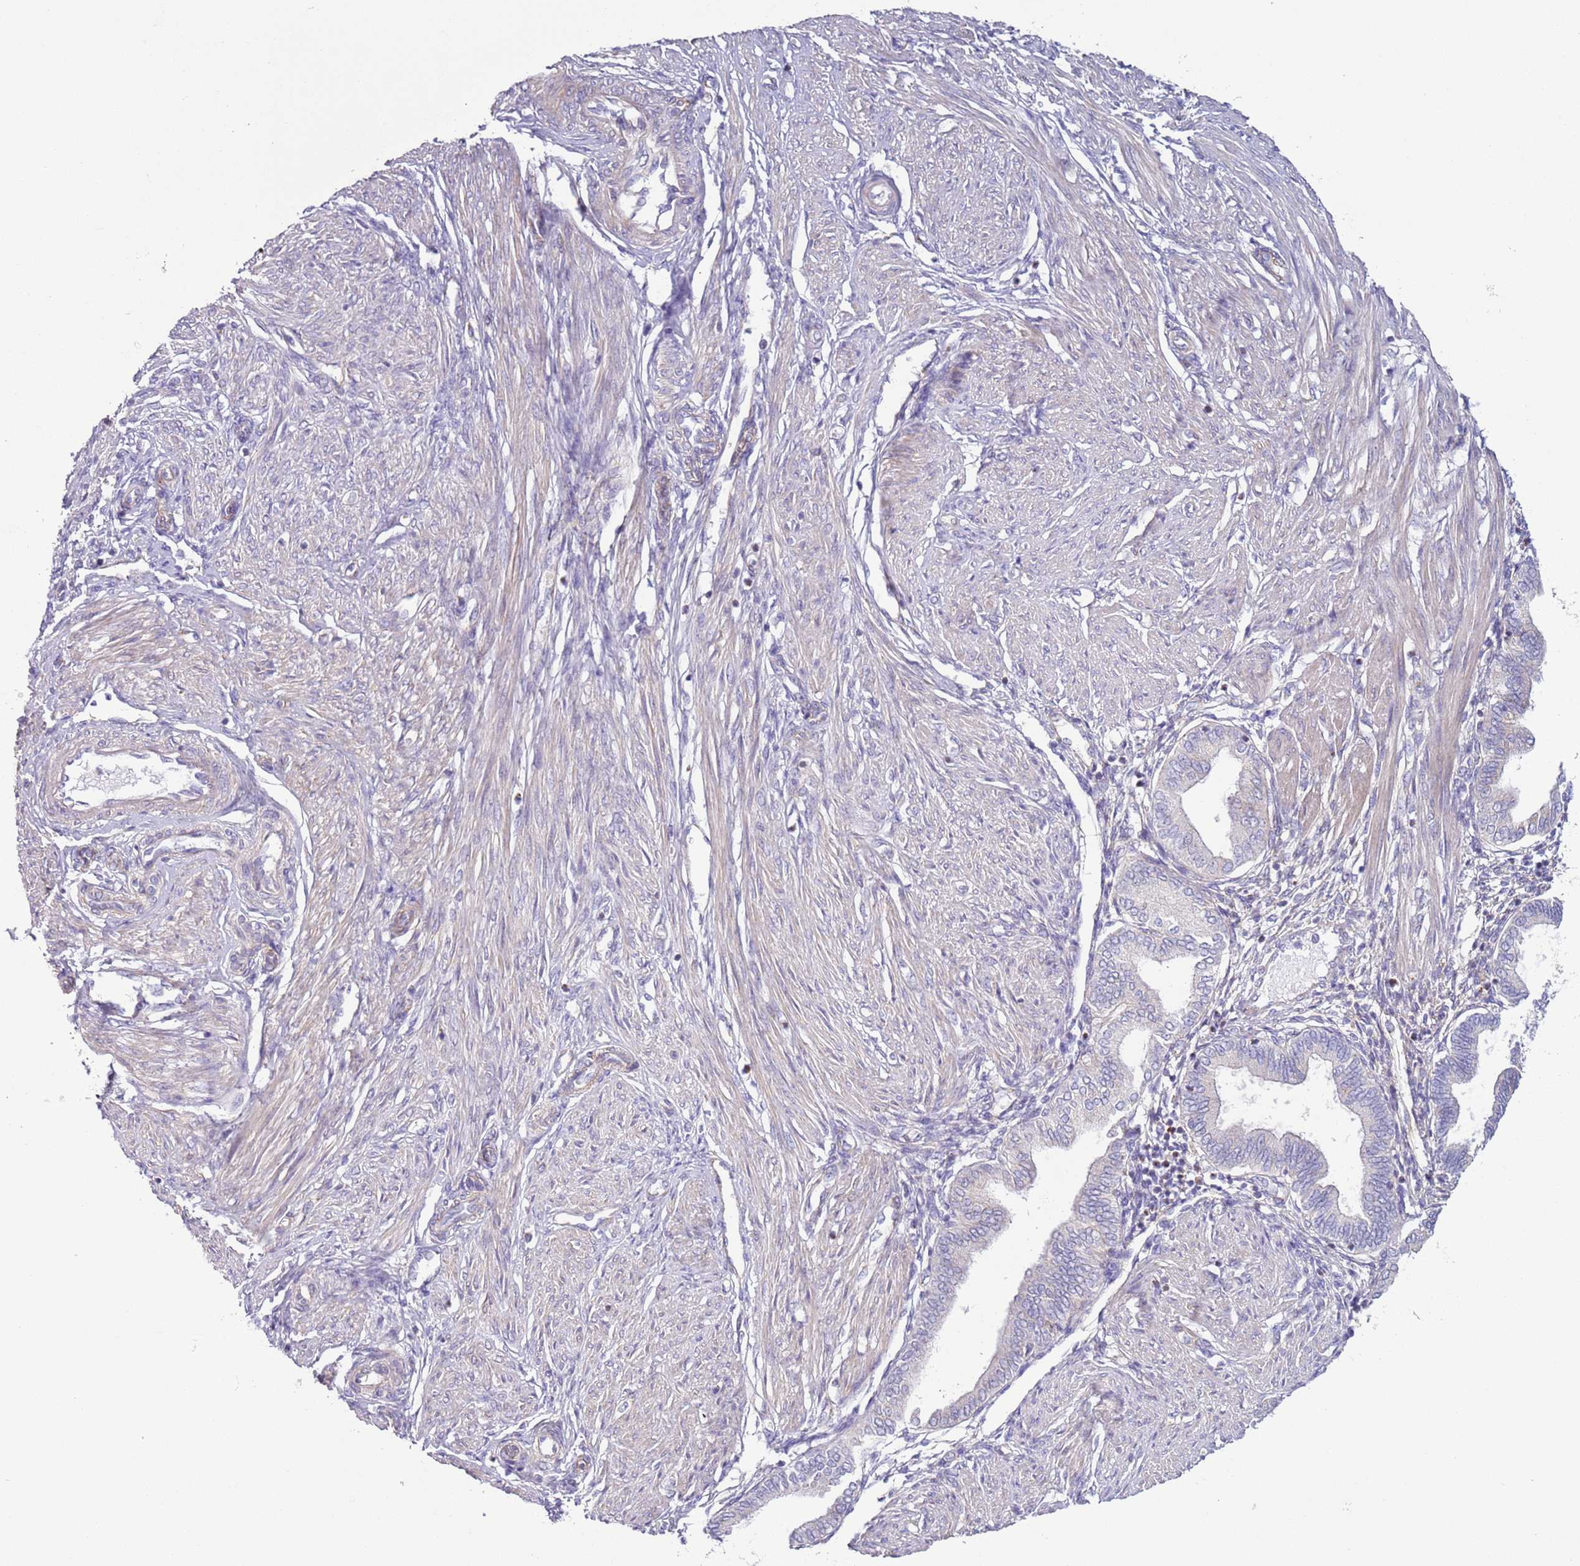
{"staining": {"intensity": "negative", "quantity": "none", "location": "none"}, "tissue": "endometrium", "cell_type": "Cells in endometrial stroma", "image_type": "normal", "snomed": [{"axis": "morphology", "description": "Normal tissue, NOS"}, {"axis": "topography", "description": "Endometrium"}], "caption": "Image shows no significant protein expression in cells in endometrial stroma of normal endometrium.", "gene": "HEATR1", "patient": {"sex": "female", "age": 53}}